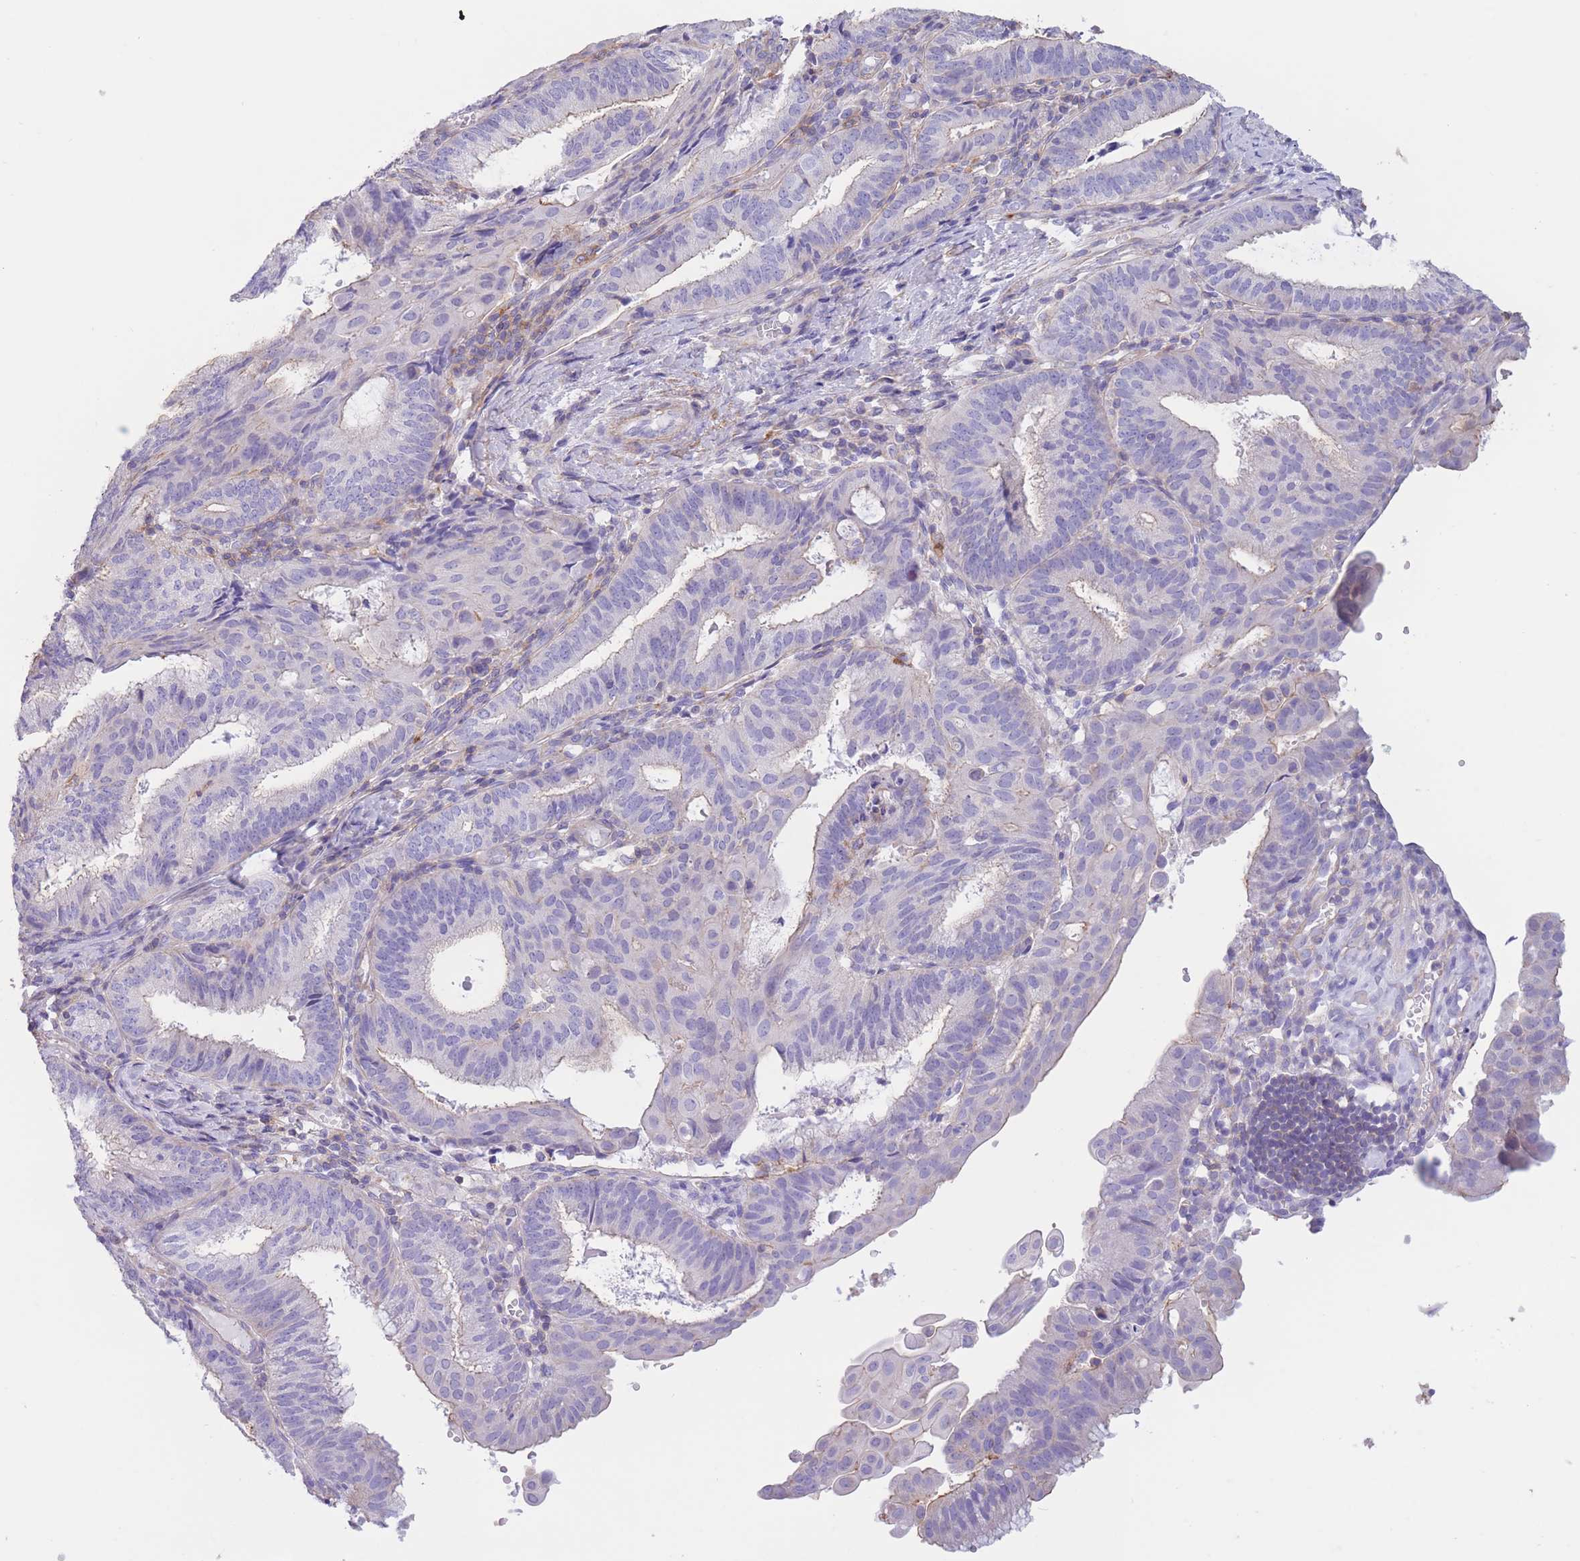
{"staining": {"intensity": "negative", "quantity": "none", "location": "none"}, "tissue": "endometrial cancer", "cell_type": "Tumor cells", "image_type": "cancer", "snomed": [{"axis": "morphology", "description": "Adenocarcinoma, NOS"}, {"axis": "topography", "description": "Endometrium"}], "caption": "An immunohistochemistry (IHC) histopathology image of adenocarcinoma (endometrial) is shown. There is no staining in tumor cells of adenocarcinoma (endometrial).", "gene": "PDHA1", "patient": {"sex": "female", "age": 49}}